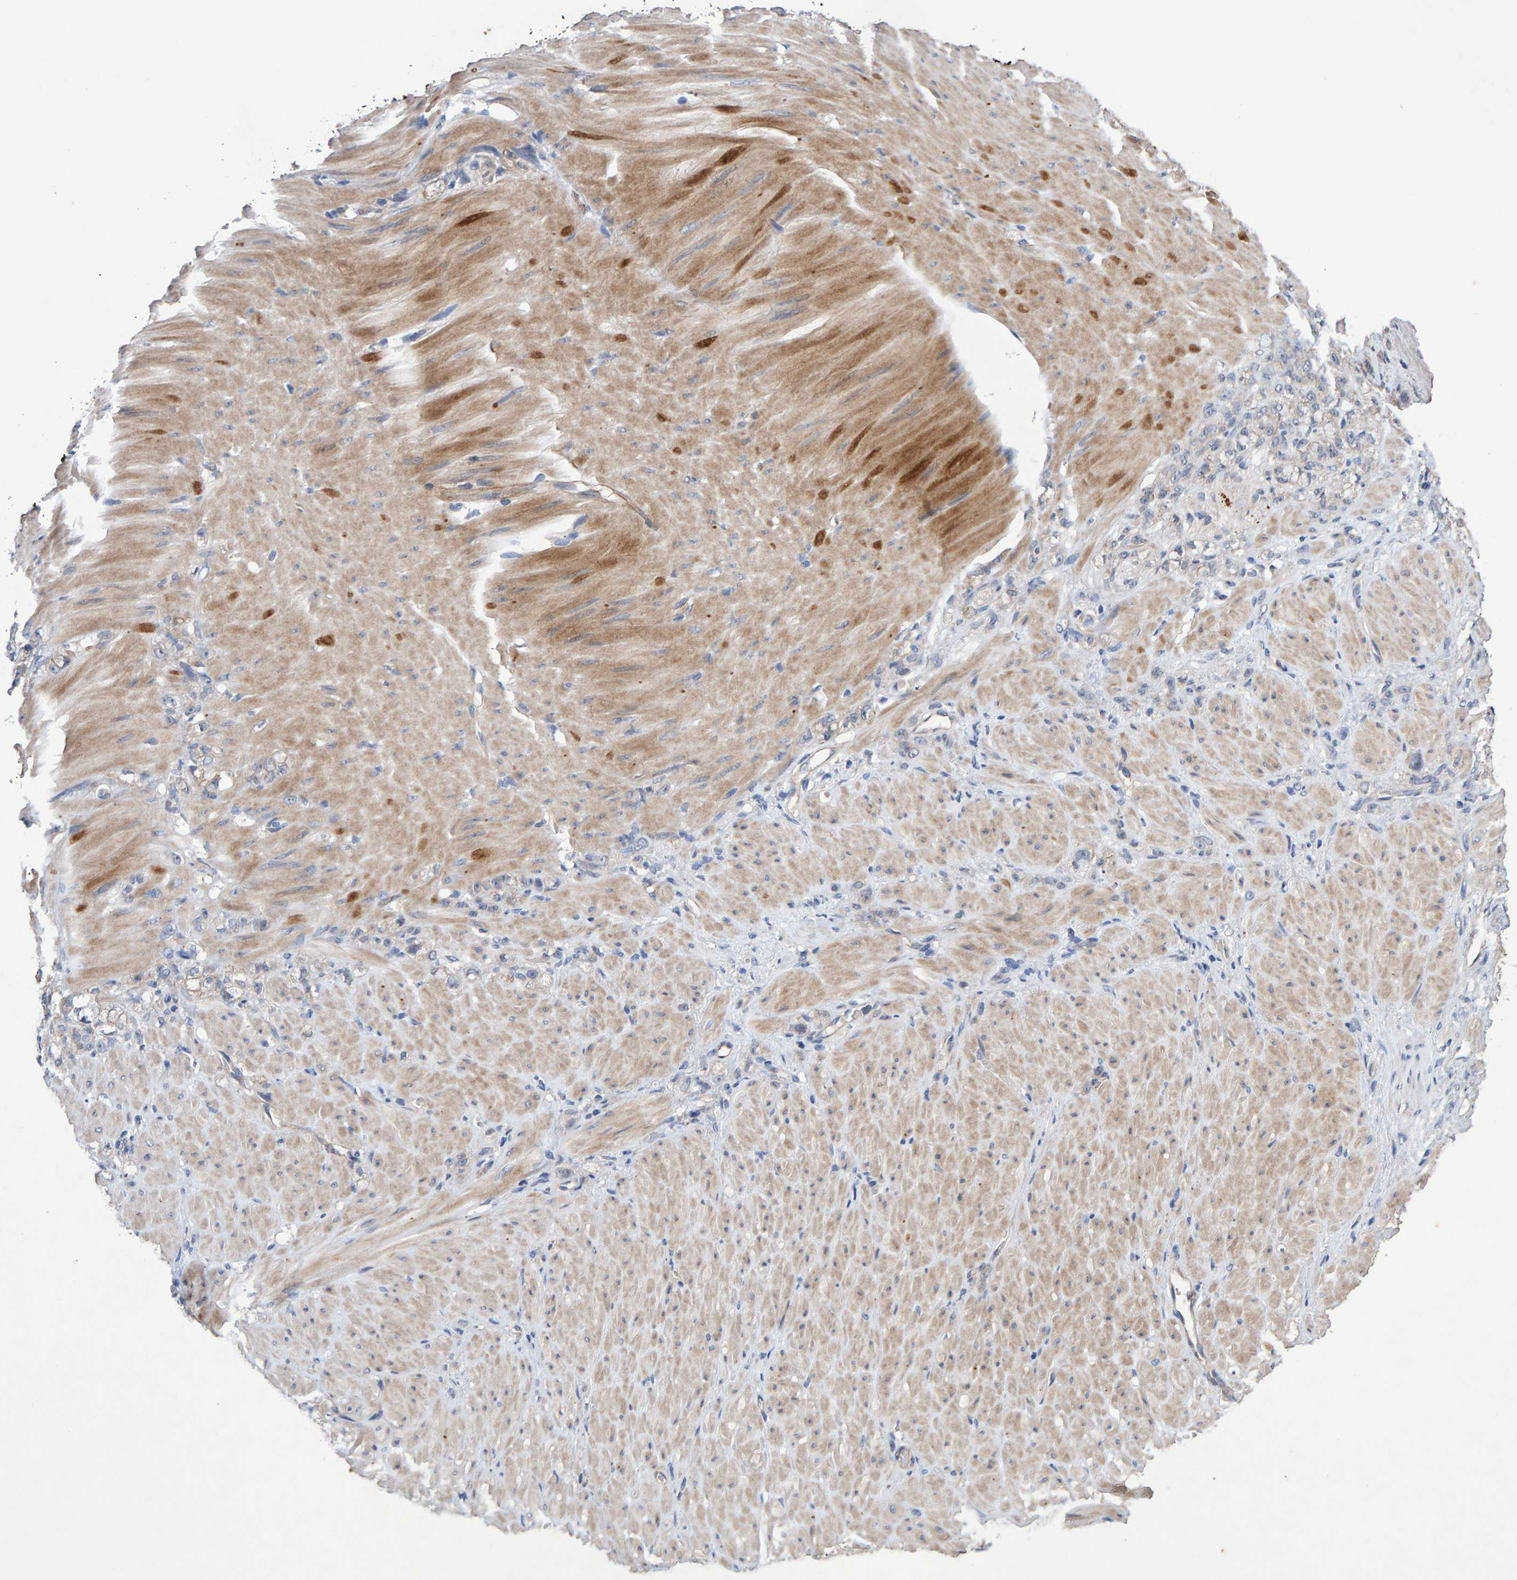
{"staining": {"intensity": "negative", "quantity": "none", "location": "none"}, "tissue": "stomach cancer", "cell_type": "Tumor cells", "image_type": "cancer", "snomed": [{"axis": "morphology", "description": "Normal tissue, NOS"}, {"axis": "morphology", "description": "Adenocarcinoma, NOS"}, {"axis": "topography", "description": "Stomach"}], "caption": "The micrograph reveals no significant positivity in tumor cells of adenocarcinoma (stomach). Nuclei are stained in blue.", "gene": "EFR3A", "patient": {"sex": "male", "age": 82}}